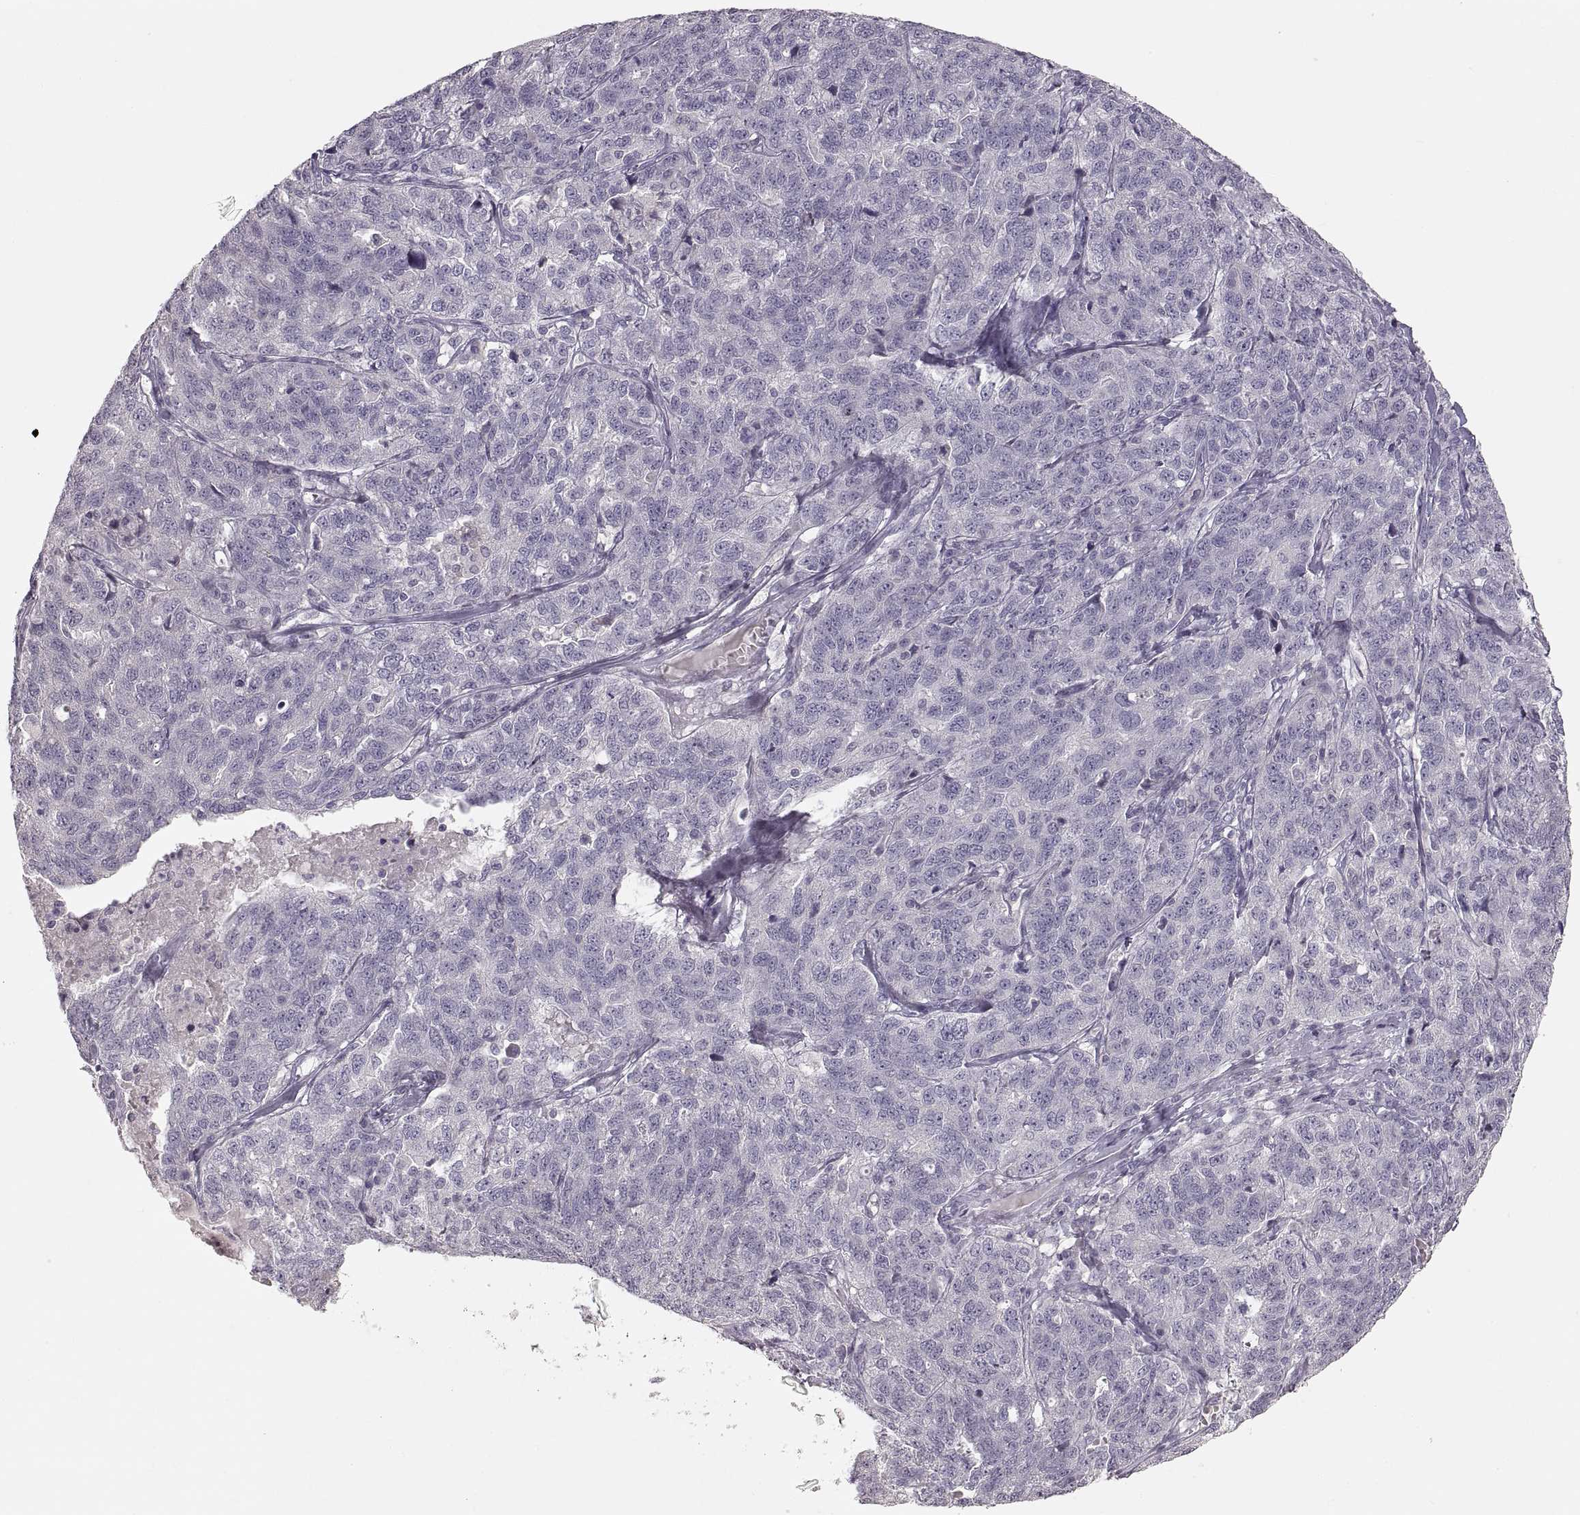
{"staining": {"intensity": "negative", "quantity": "none", "location": "none"}, "tissue": "ovarian cancer", "cell_type": "Tumor cells", "image_type": "cancer", "snomed": [{"axis": "morphology", "description": "Cystadenocarcinoma, serous, NOS"}, {"axis": "topography", "description": "Ovary"}], "caption": "The micrograph shows no significant positivity in tumor cells of serous cystadenocarcinoma (ovarian).", "gene": "PCSK2", "patient": {"sex": "female", "age": 71}}